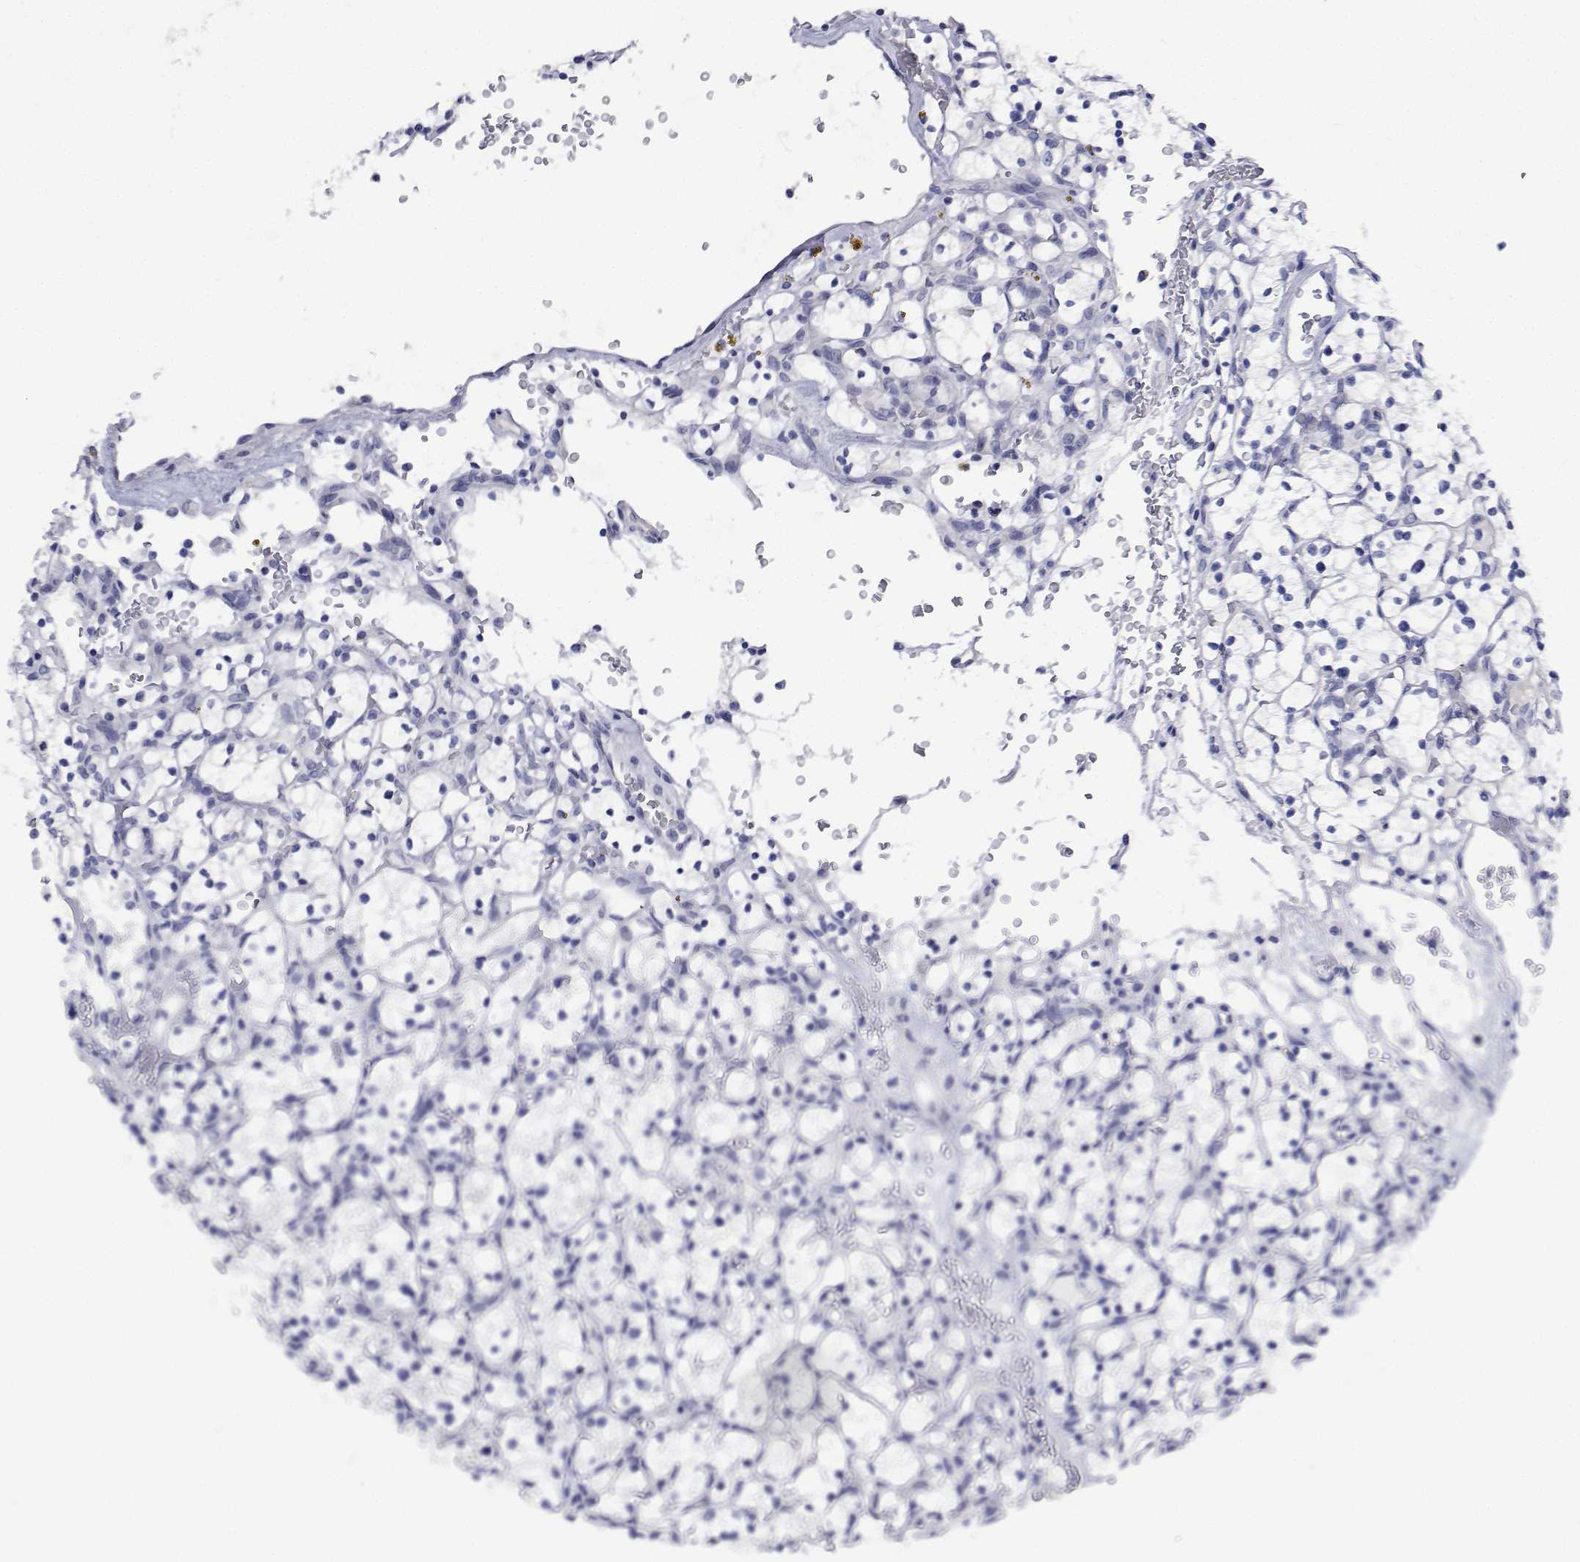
{"staining": {"intensity": "negative", "quantity": "none", "location": "none"}, "tissue": "renal cancer", "cell_type": "Tumor cells", "image_type": "cancer", "snomed": [{"axis": "morphology", "description": "Adenocarcinoma, NOS"}, {"axis": "topography", "description": "Kidney"}], "caption": "Micrograph shows no protein positivity in tumor cells of renal adenocarcinoma tissue.", "gene": "PLXNA4", "patient": {"sex": "female", "age": 64}}